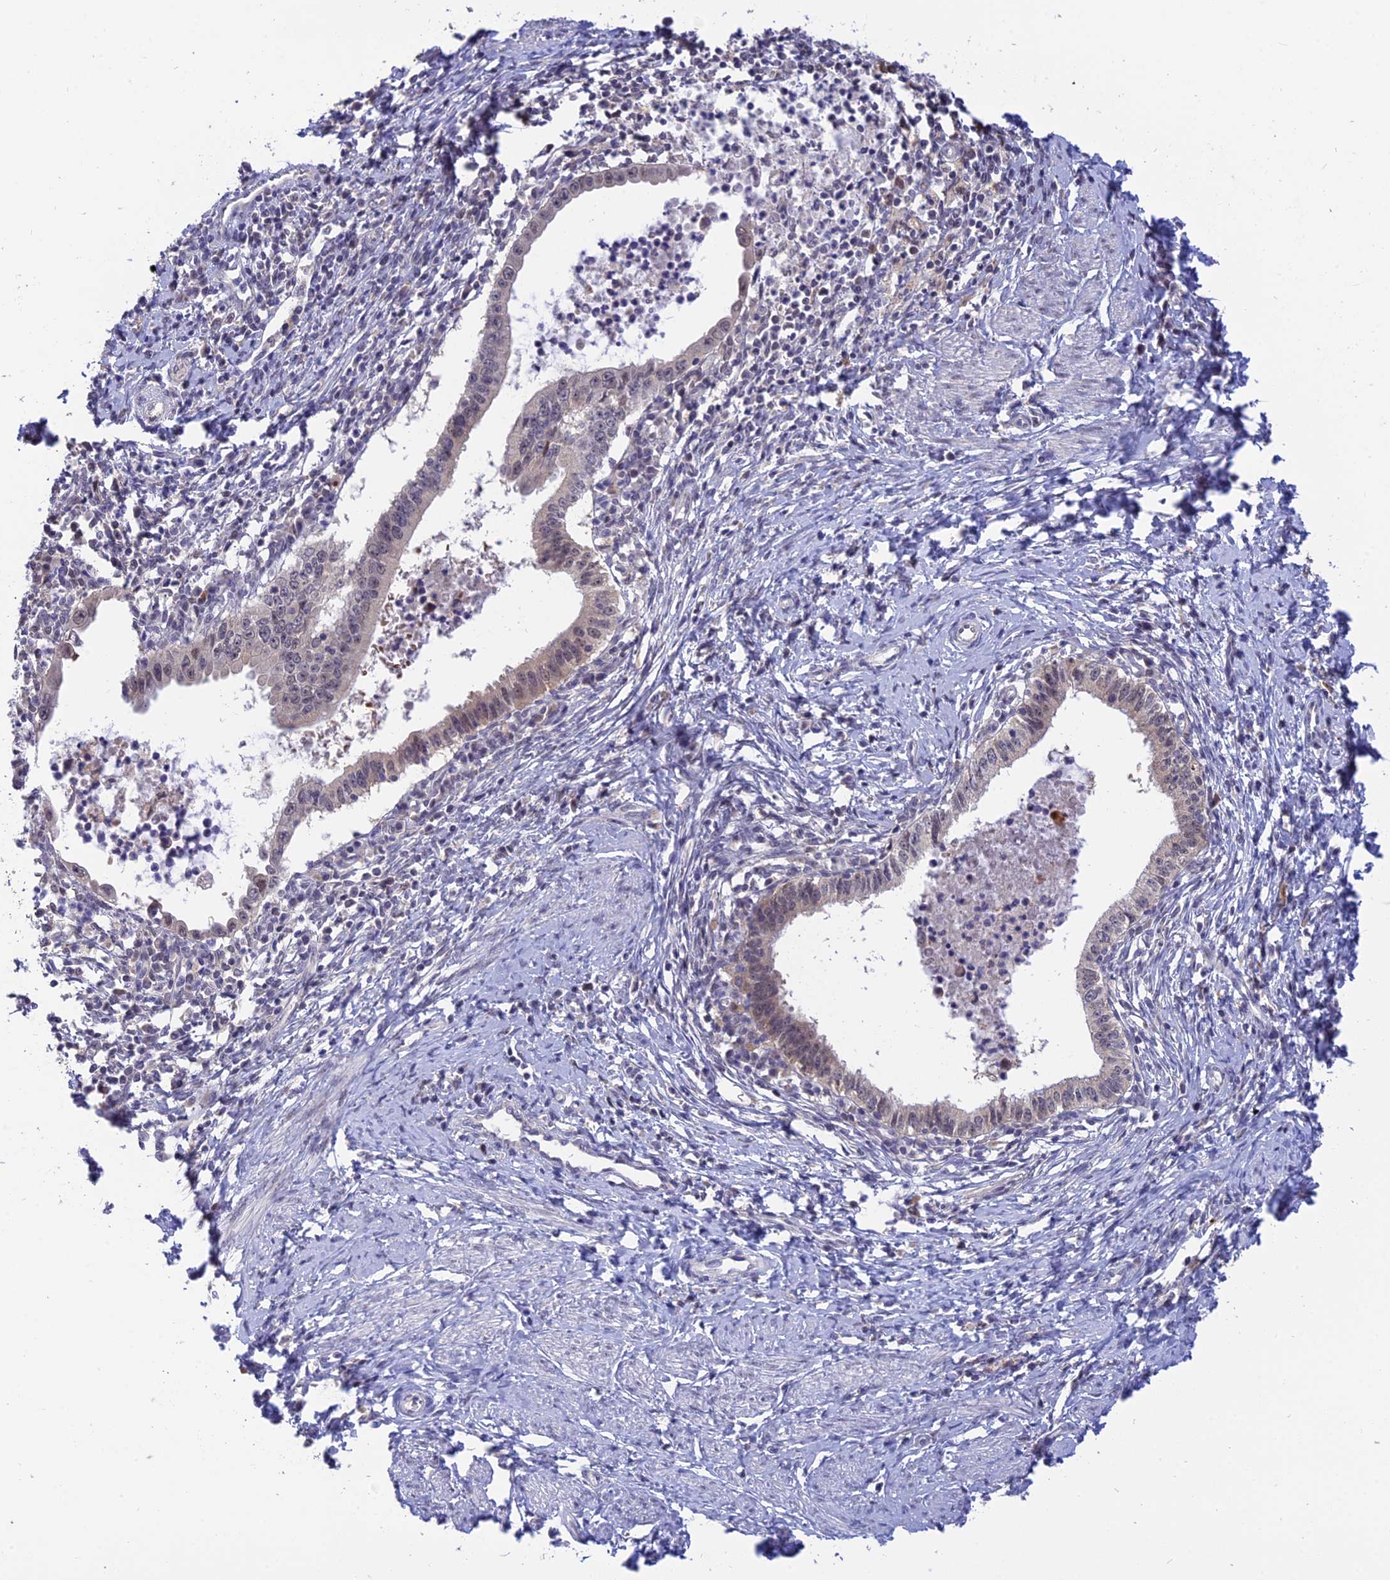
{"staining": {"intensity": "weak", "quantity": "<25%", "location": "nuclear"}, "tissue": "cervical cancer", "cell_type": "Tumor cells", "image_type": "cancer", "snomed": [{"axis": "morphology", "description": "Adenocarcinoma, NOS"}, {"axis": "topography", "description": "Cervix"}], "caption": "IHC image of neoplastic tissue: adenocarcinoma (cervical) stained with DAB (3,3'-diaminobenzidine) demonstrates no significant protein staining in tumor cells.", "gene": "KCTD14", "patient": {"sex": "female", "age": 36}}